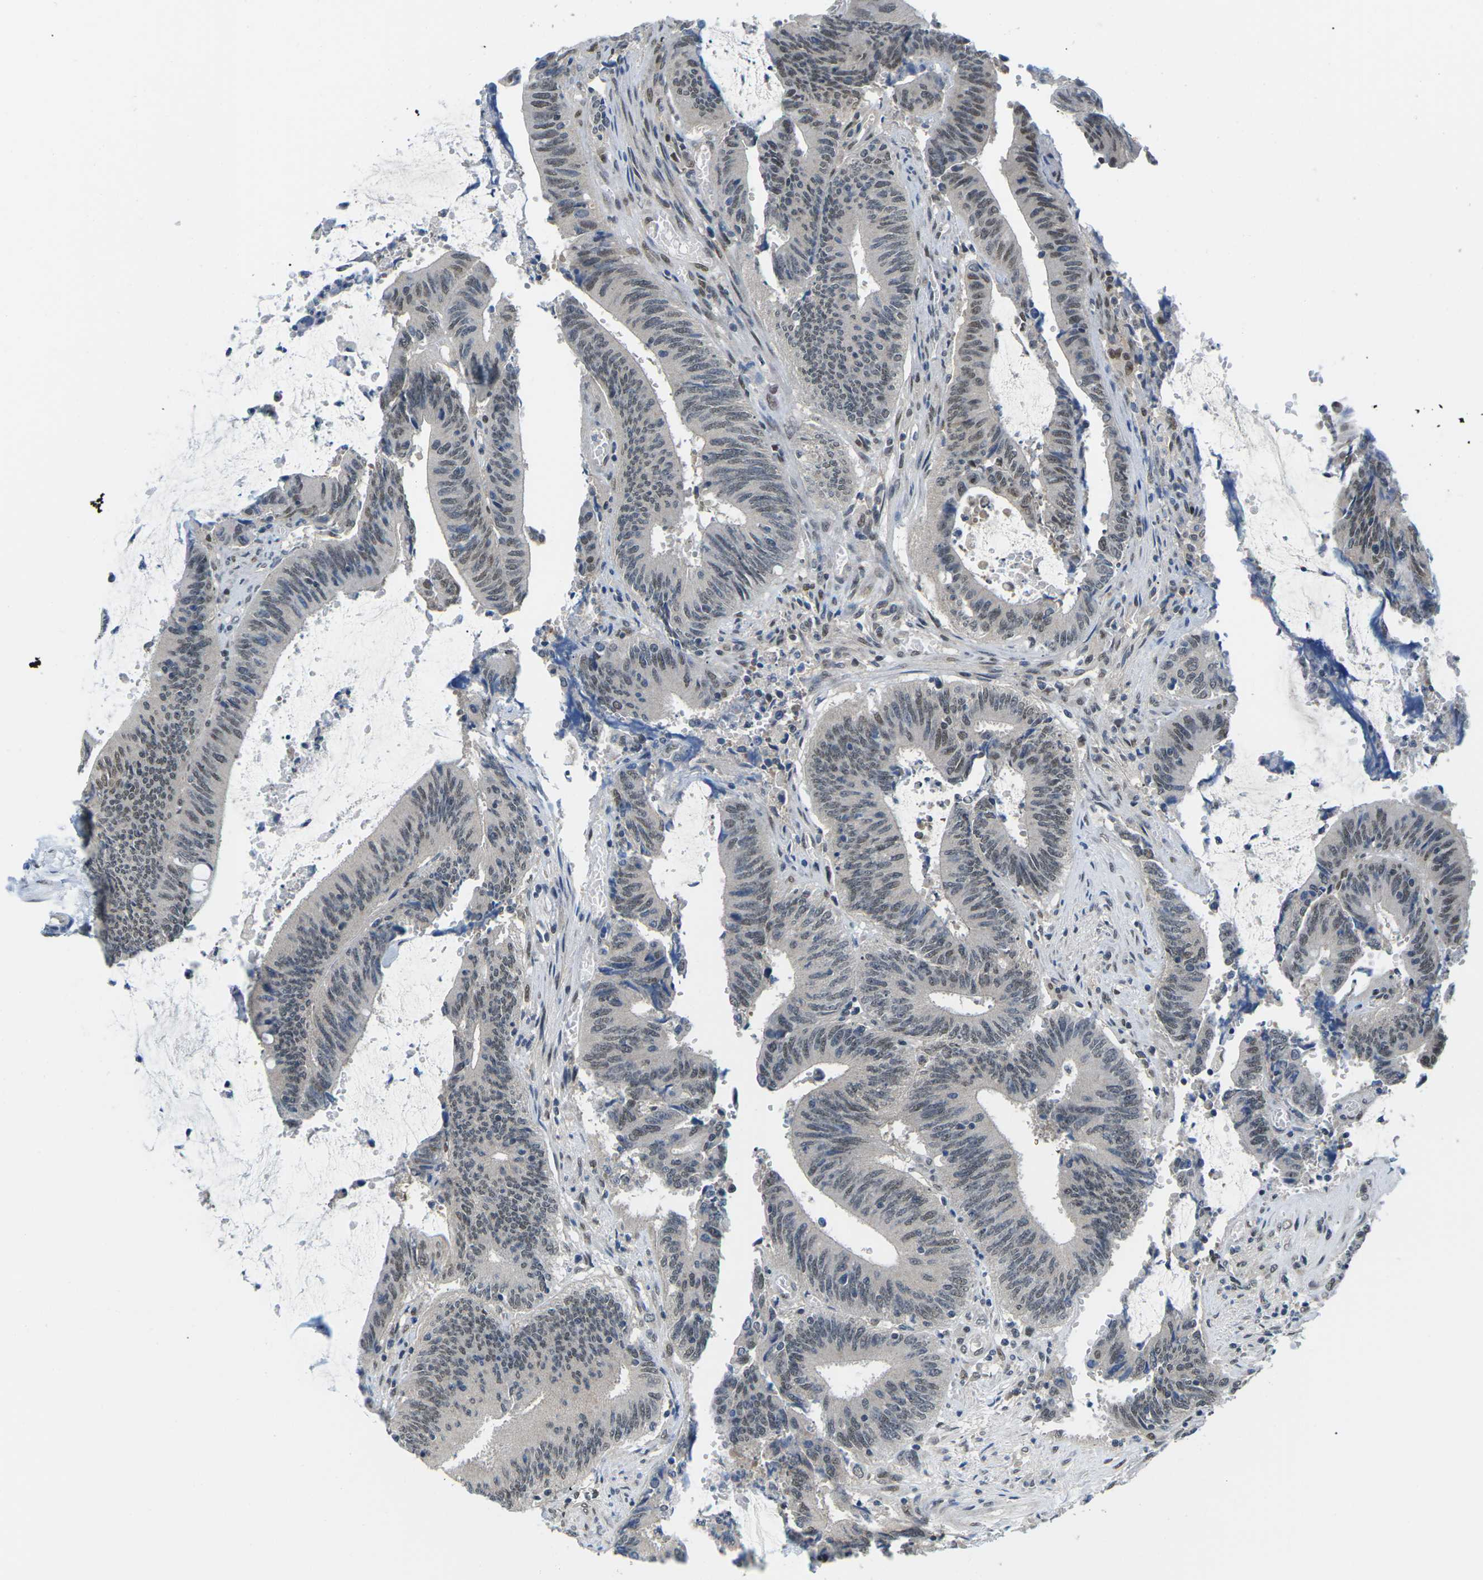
{"staining": {"intensity": "weak", "quantity": "25%-75%", "location": "nuclear"}, "tissue": "colorectal cancer", "cell_type": "Tumor cells", "image_type": "cancer", "snomed": [{"axis": "morphology", "description": "Normal tissue, NOS"}, {"axis": "morphology", "description": "Adenocarcinoma, NOS"}, {"axis": "topography", "description": "Rectum"}], "caption": "Colorectal cancer (adenocarcinoma) stained with immunohistochemistry demonstrates weak nuclear expression in about 25%-75% of tumor cells.", "gene": "UBA7", "patient": {"sex": "female", "age": 66}}